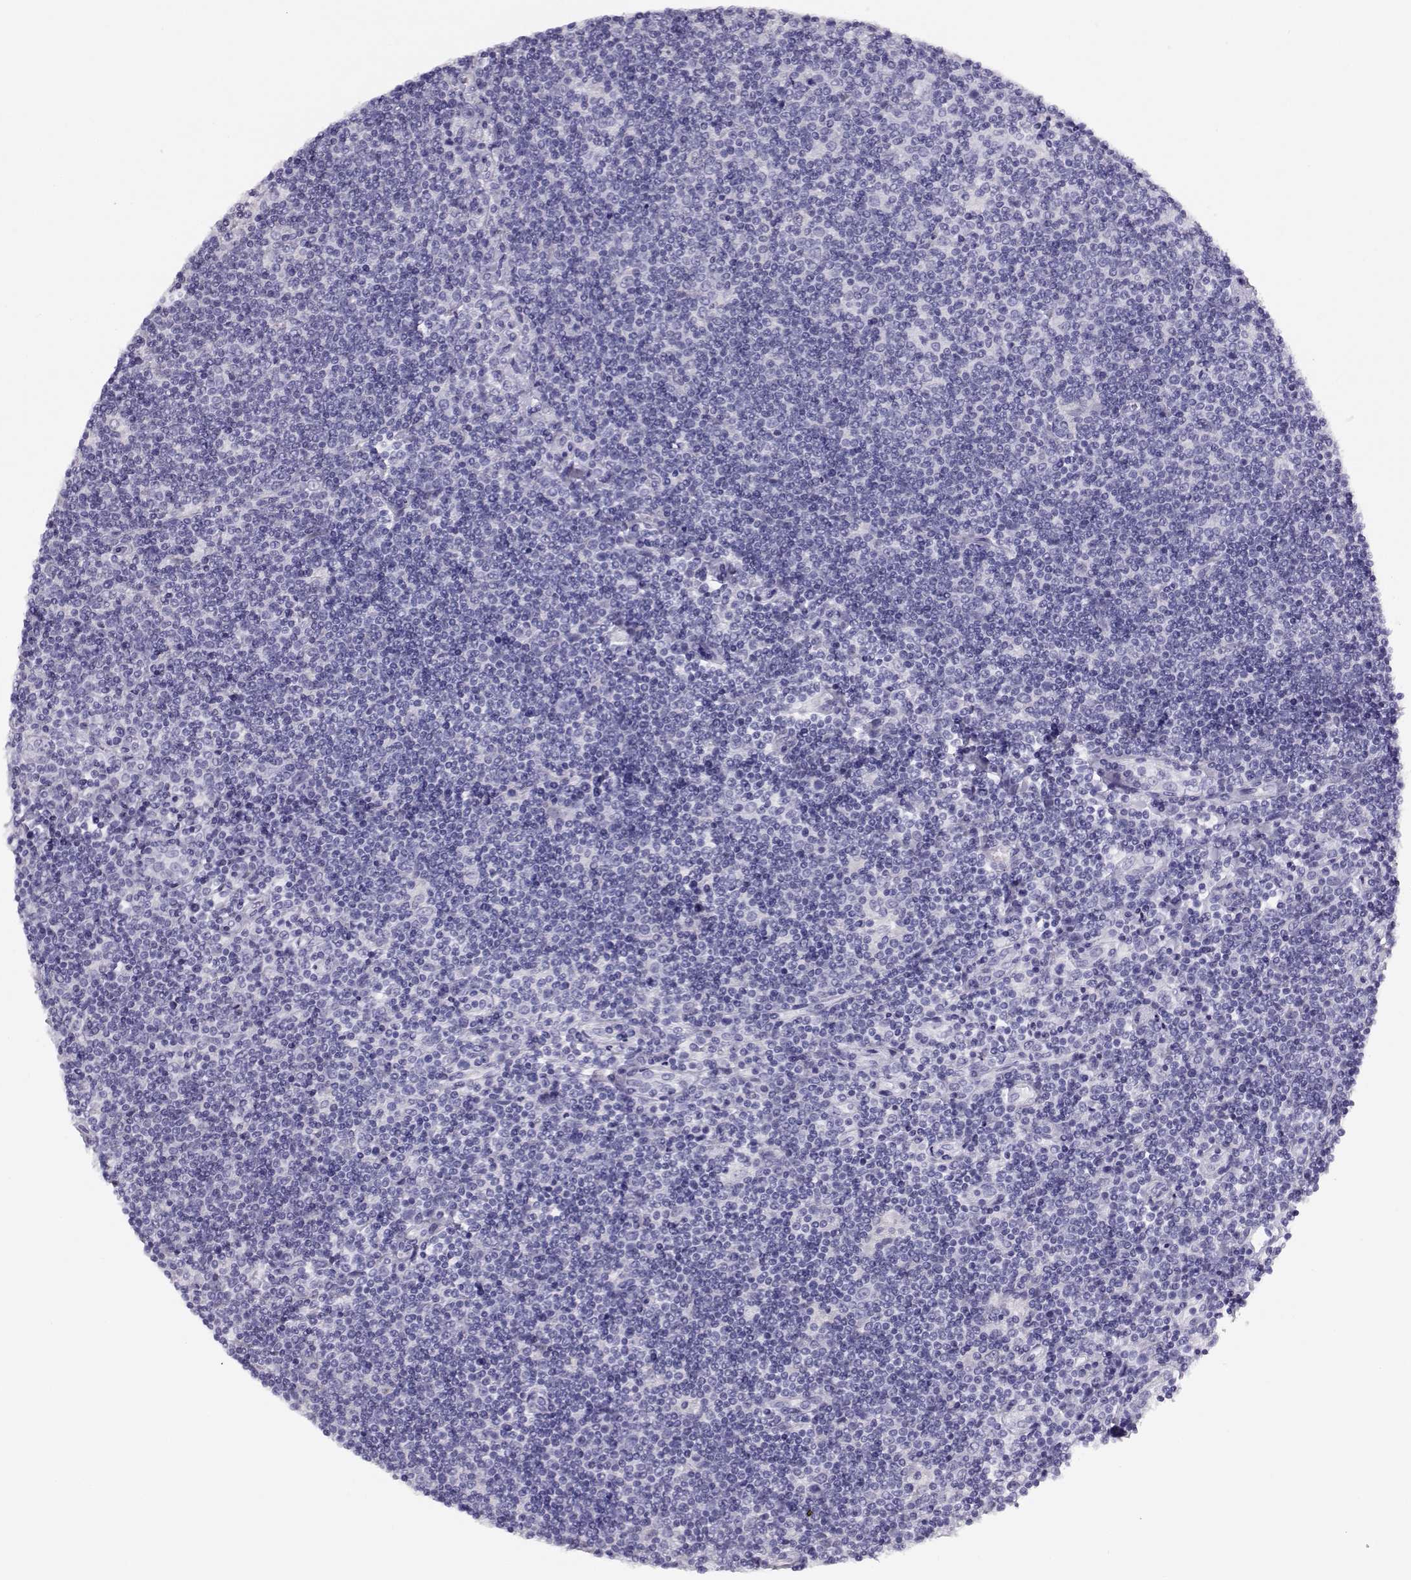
{"staining": {"intensity": "negative", "quantity": "none", "location": "none"}, "tissue": "lymphoma", "cell_type": "Tumor cells", "image_type": "cancer", "snomed": [{"axis": "morphology", "description": "Hodgkin's disease, NOS"}, {"axis": "topography", "description": "Lymph node"}], "caption": "Immunohistochemical staining of human Hodgkin's disease displays no significant positivity in tumor cells. (DAB (3,3'-diaminobenzidine) immunohistochemistry, high magnification).", "gene": "CRX", "patient": {"sex": "male", "age": 40}}